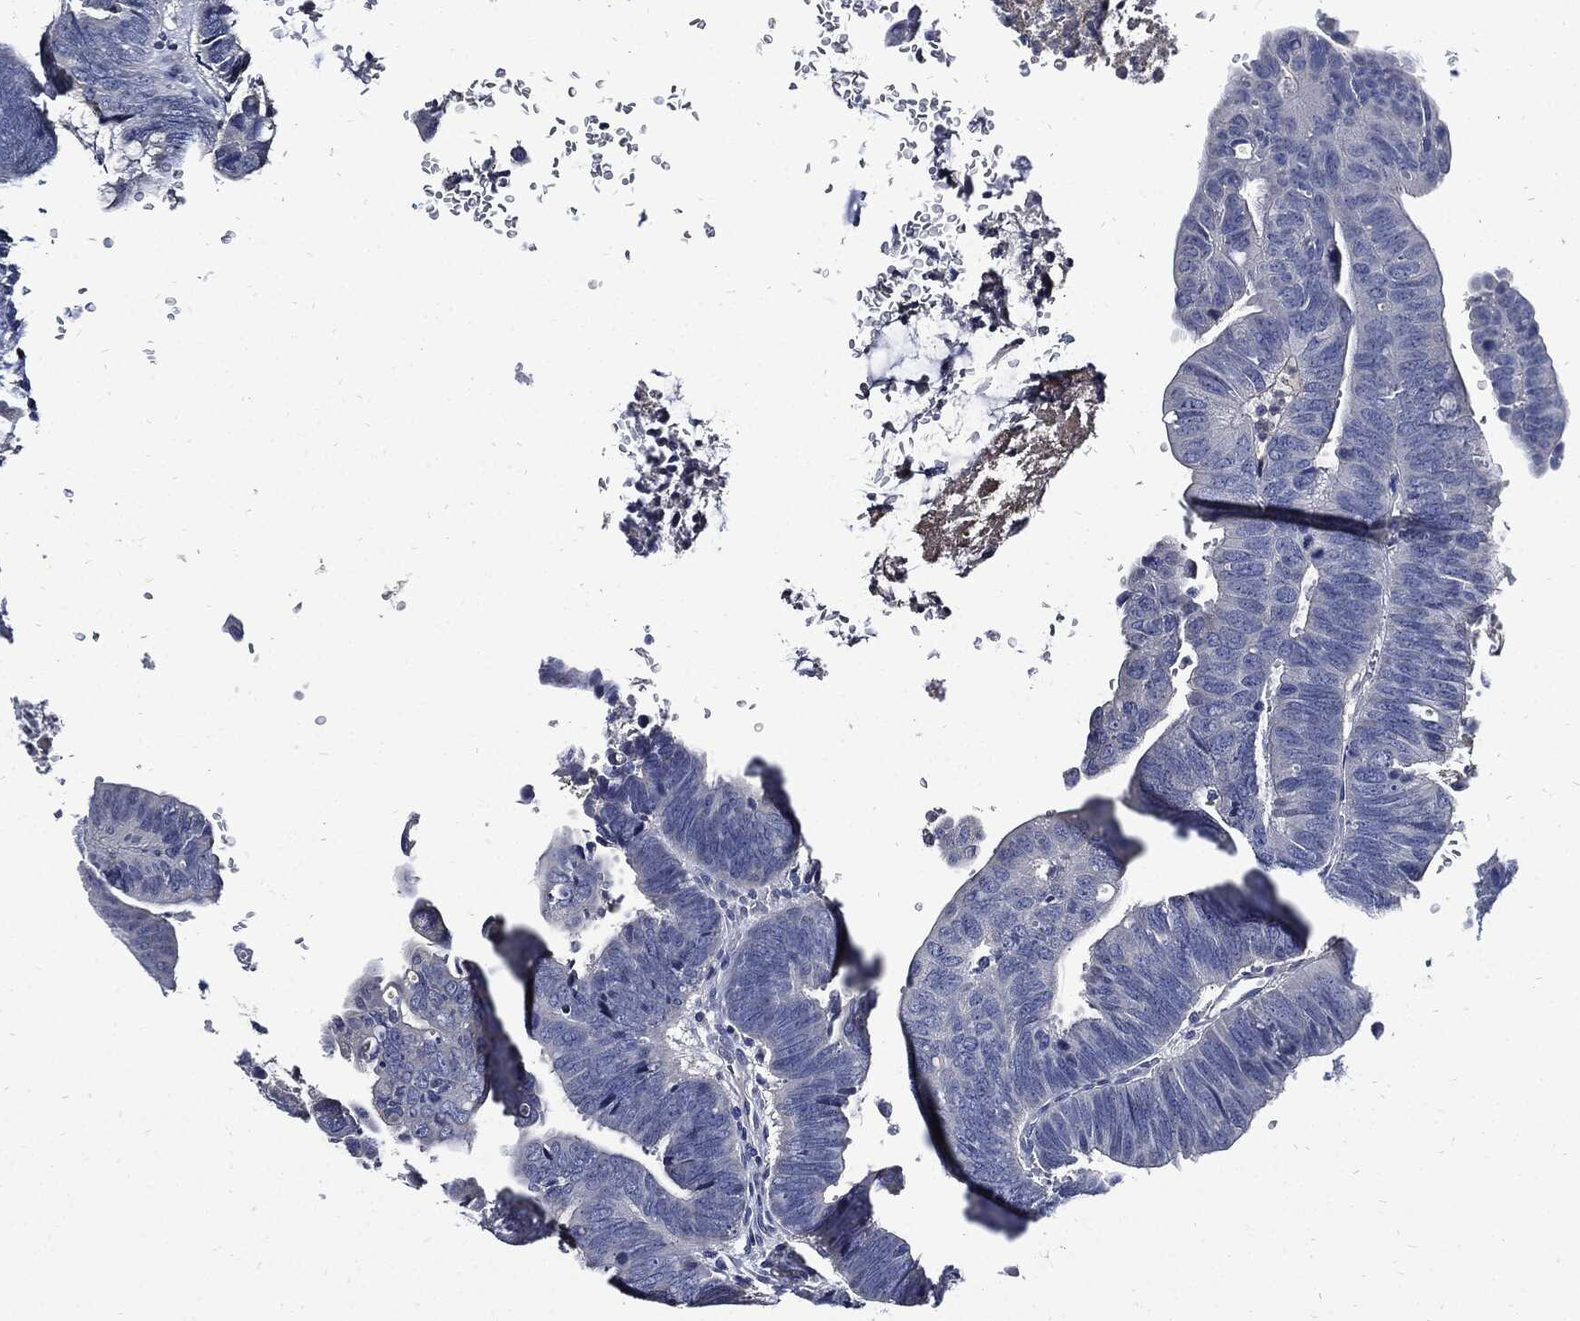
{"staining": {"intensity": "negative", "quantity": "none", "location": "none"}, "tissue": "colorectal cancer", "cell_type": "Tumor cells", "image_type": "cancer", "snomed": [{"axis": "morphology", "description": "Normal tissue, NOS"}, {"axis": "morphology", "description": "Adenocarcinoma, NOS"}, {"axis": "topography", "description": "Rectum"}], "caption": "Tumor cells are negative for brown protein staining in adenocarcinoma (colorectal).", "gene": "CPE", "patient": {"sex": "male", "age": 92}}